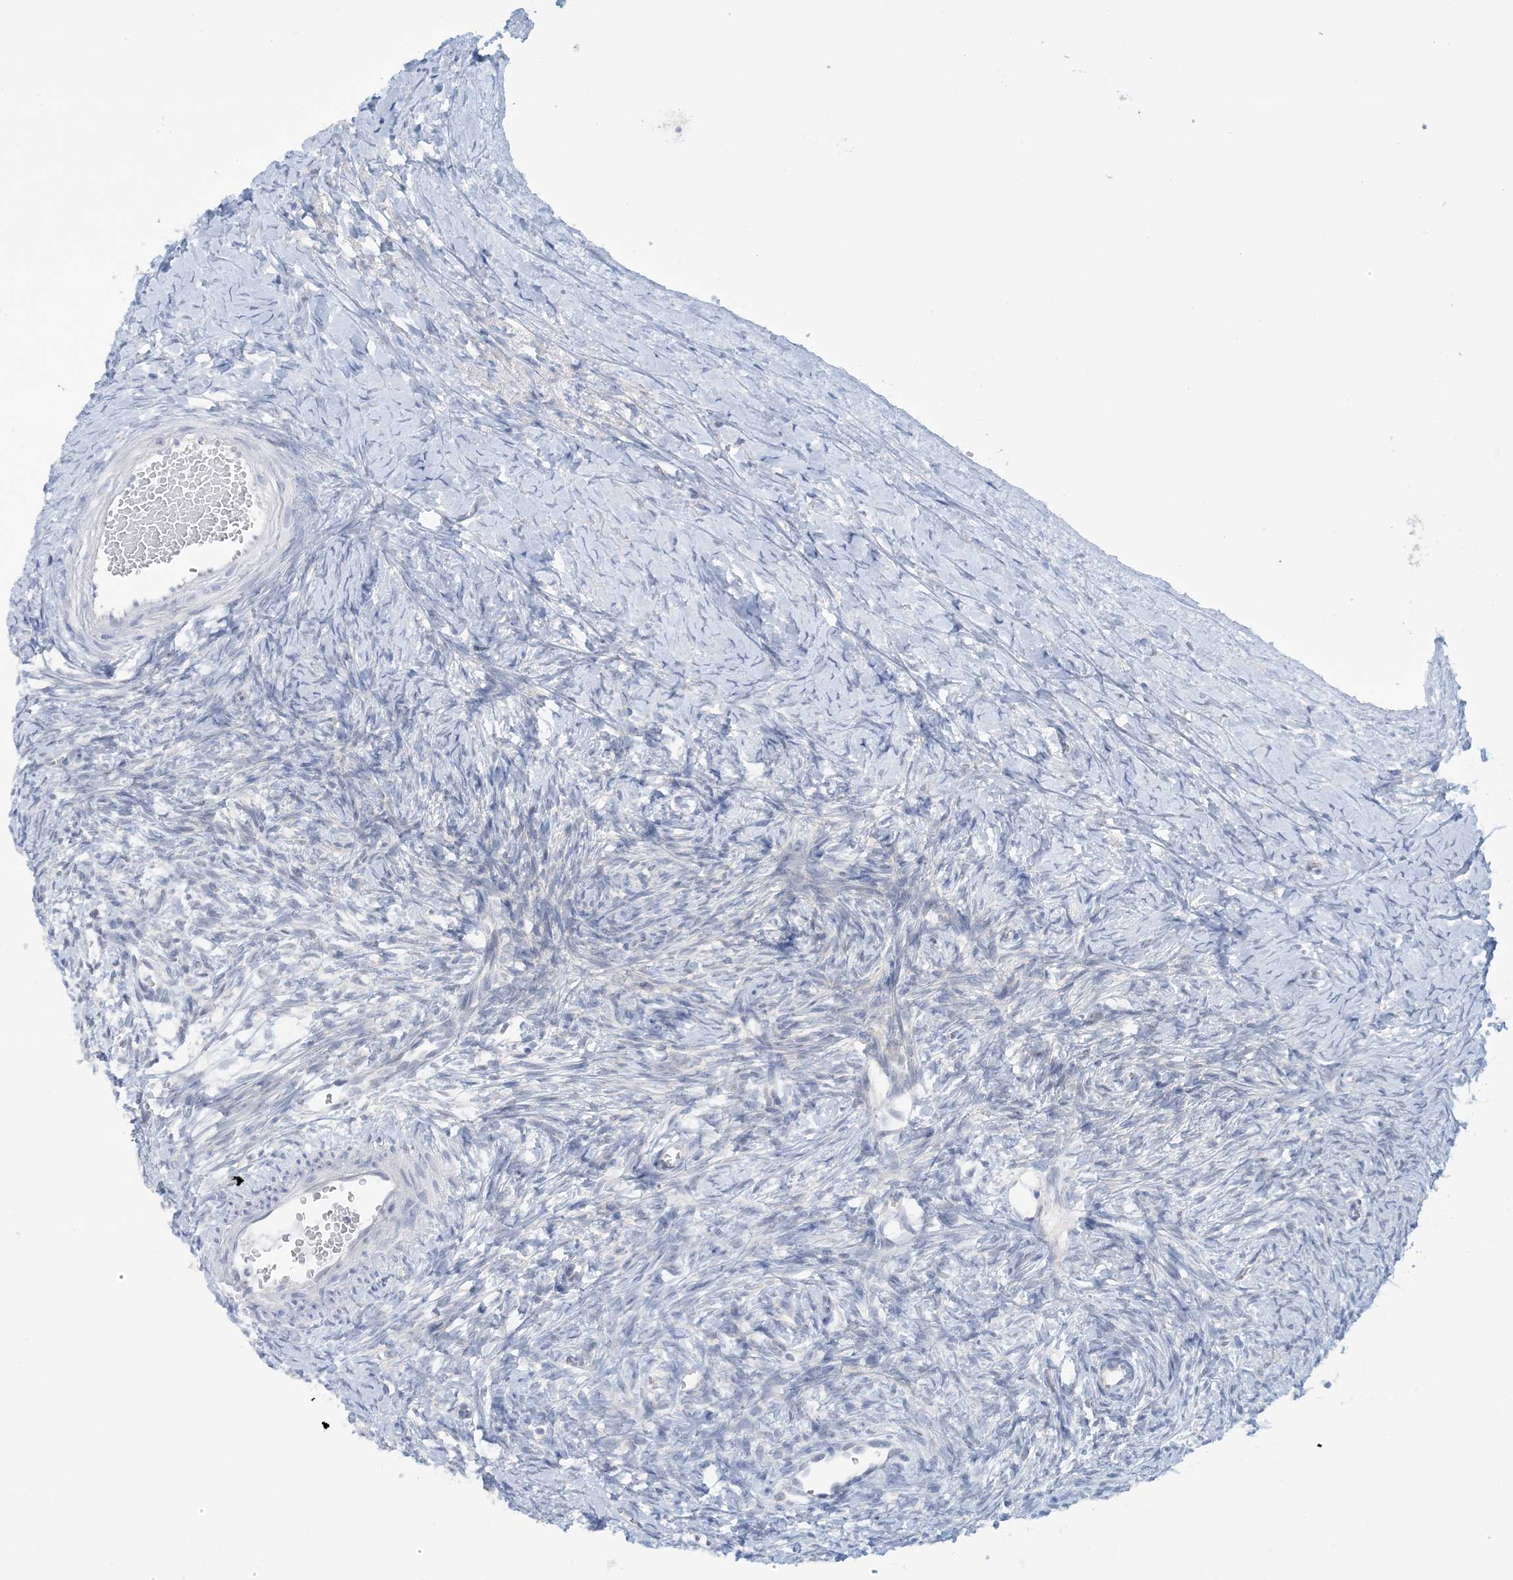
{"staining": {"intensity": "negative", "quantity": "none", "location": "none"}, "tissue": "ovary", "cell_type": "Ovarian stroma cells", "image_type": "normal", "snomed": [{"axis": "morphology", "description": "Normal tissue, NOS"}, {"axis": "morphology", "description": "Developmental malformation"}, {"axis": "topography", "description": "Ovary"}], "caption": "Immunohistochemical staining of normal ovary displays no significant staining in ovarian stroma cells. The staining was performed using DAB to visualize the protein expression in brown, while the nuclei were stained in blue with hematoxylin (Magnification: 20x).", "gene": "MRPS18A", "patient": {"sex": "female", "age": 39}}